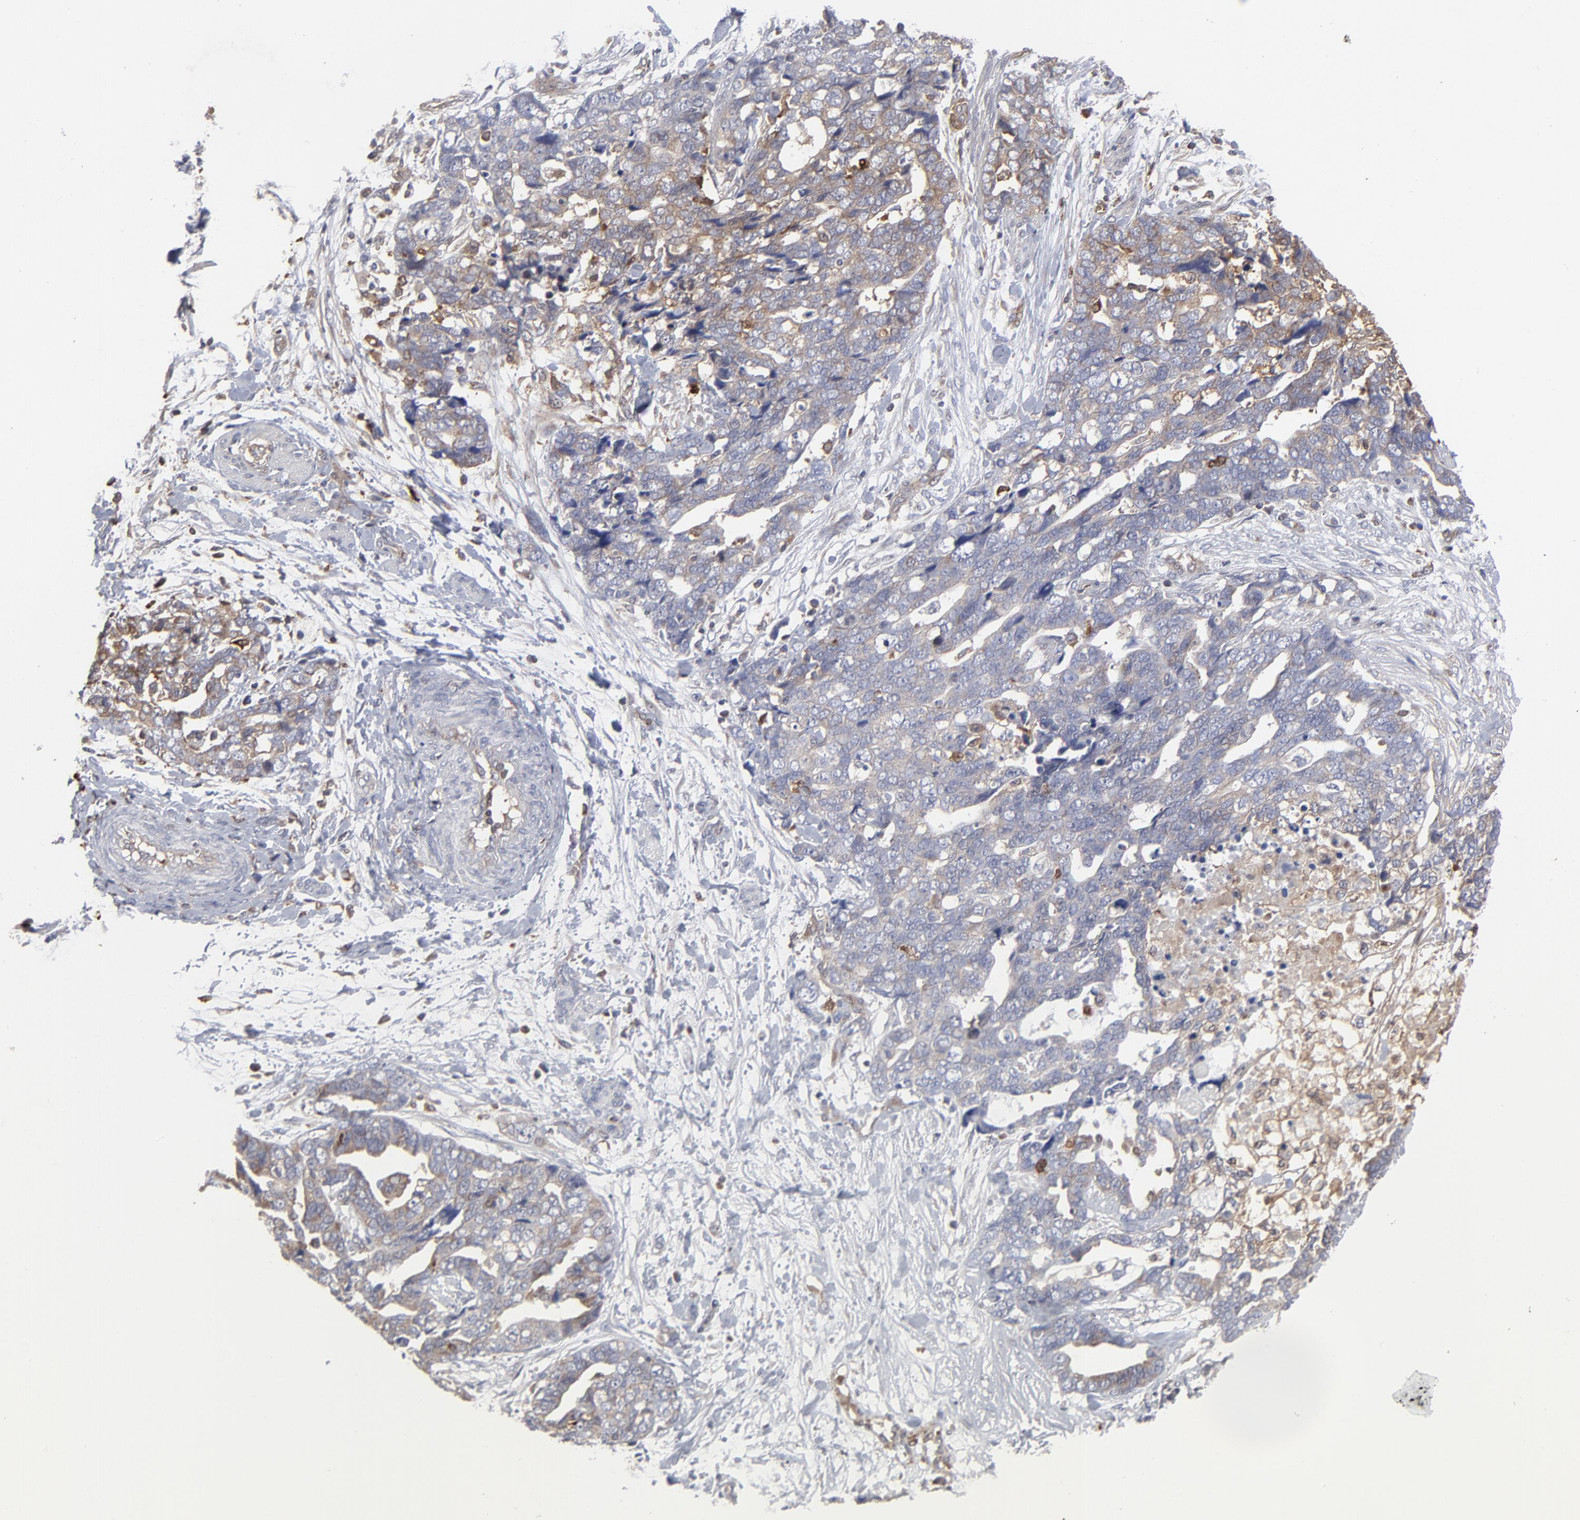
{"staining": {"intensity": "weak", "quantity": "25%-75%", "location": "cytoplasmic/membranous"}, "tissue": "ovarian cancer", "cell_type": "Tumor cells", "image_type": "cancer", "snomed": [{"axis": "morphology", "description": "Normal tissue, NOS"}, {"axis": "morphology", "description": "Cystadenocarcinoma, serous, NOS"}, {"axis": "topography", "description": "Fallopian tube"}, {"axis": "topography", "description": "Ovary"}], "caption": "Brown immunohistochemical staining in serous cystadenocarcinoma (ovarian) demonstrates weak cytoplasmic/membranous staining in approximately 25%-75% of tumor cells.", "gene": "MAP2K1", "patient": {"sex": "female", "age": 56}}